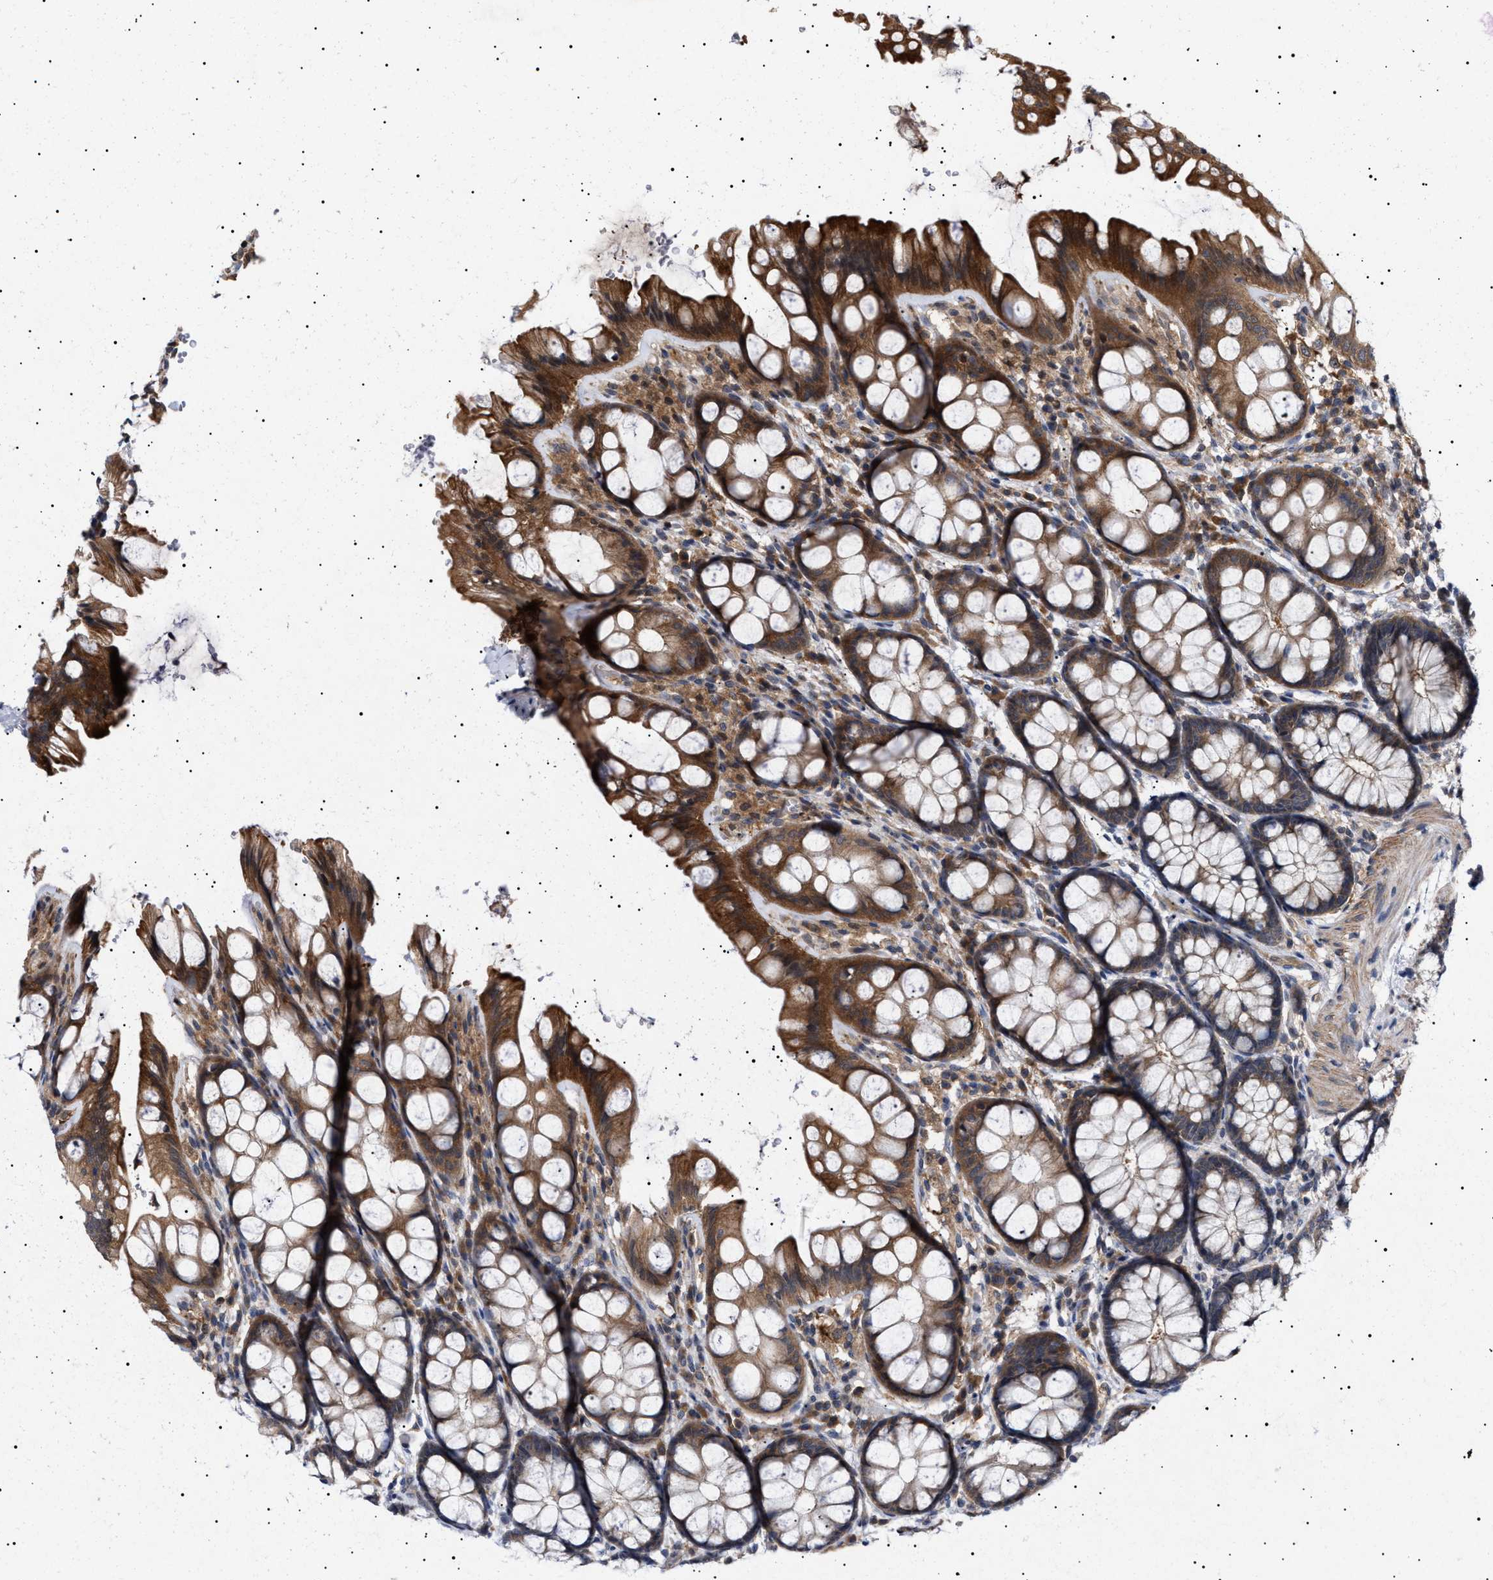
{"staining": {"intensity": "moderate", "quantity": ">75%", "location": "cytoplasmic/membranous"}, "tissue": "colon", "cell_type": "Endothelial cells", "image_type": "normal", "snomed": [{"axis": "morphology", "description": "Normal tissue, NOS"}, {"axis": "topography", "description": "Colon"}], "caption": "This histopathology image displays immunohistochemistry (IHC) staining of normal human colon, with medium moderate cytoplasmic/membranous expression in approximately >75% of endothelial cells.", "gene": "NPLOC4", "patient": {"sex": "male", "age": 47}}